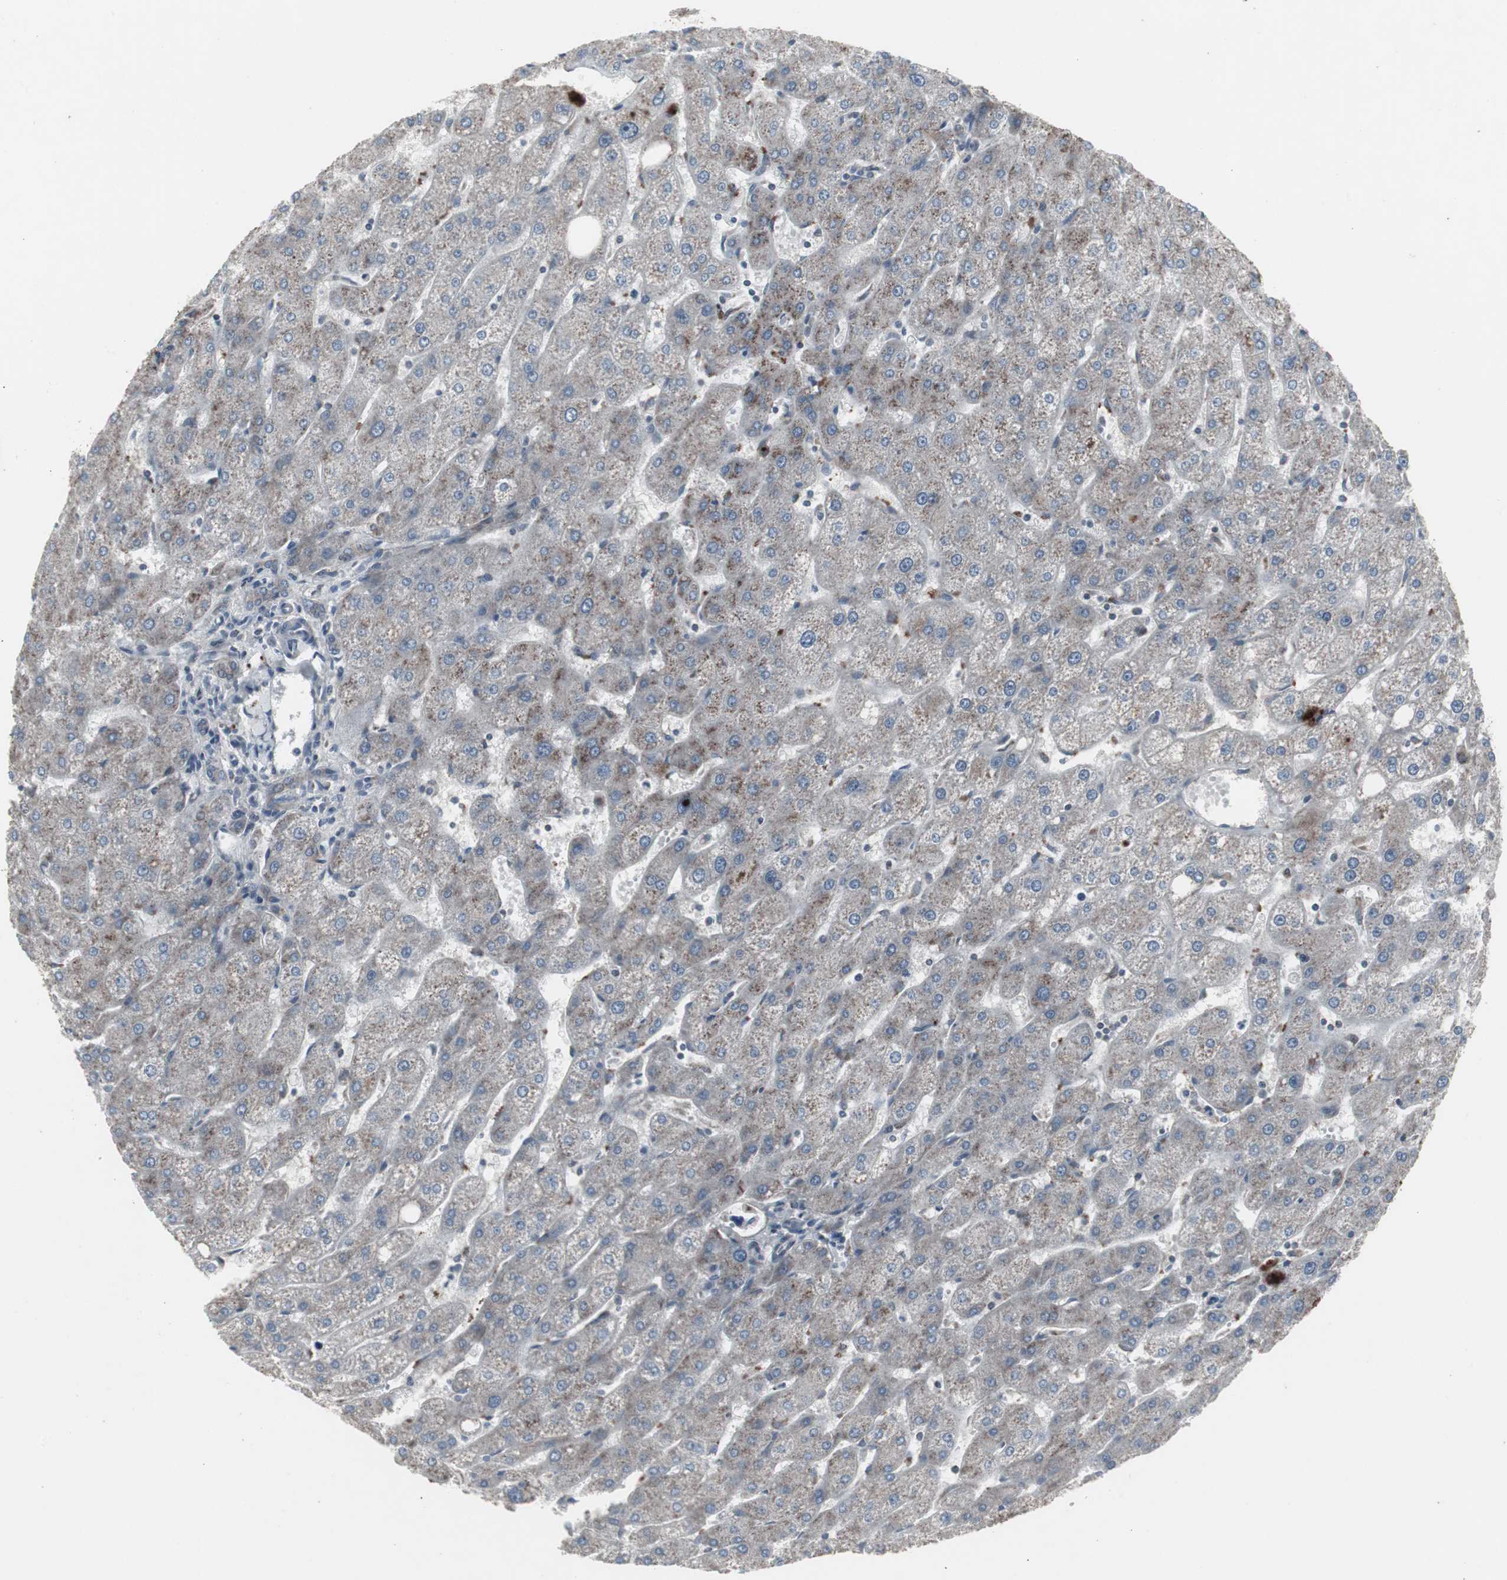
{"staining": {"intensity": "weak", "quantity": "<25%", "location": "cytoplasmic/membranous"}, "tissue": "liver", "cell_type": "Cholangiocytes", "image_type": "normal", "snomed": [{"axis": "morphology", "description": "Normal tissue, NOS"}, {"axis": "topography", "description": "Liver"}], "caption": "Immunohistochemistry photomicrograph of benign liver: liver stained with DAB (3,3'-diaminobenzidine) displays no significant protein staining in cholangiocytes.", "gene": "SSTR2", "patient": {"sex": "male", "age": 67}}